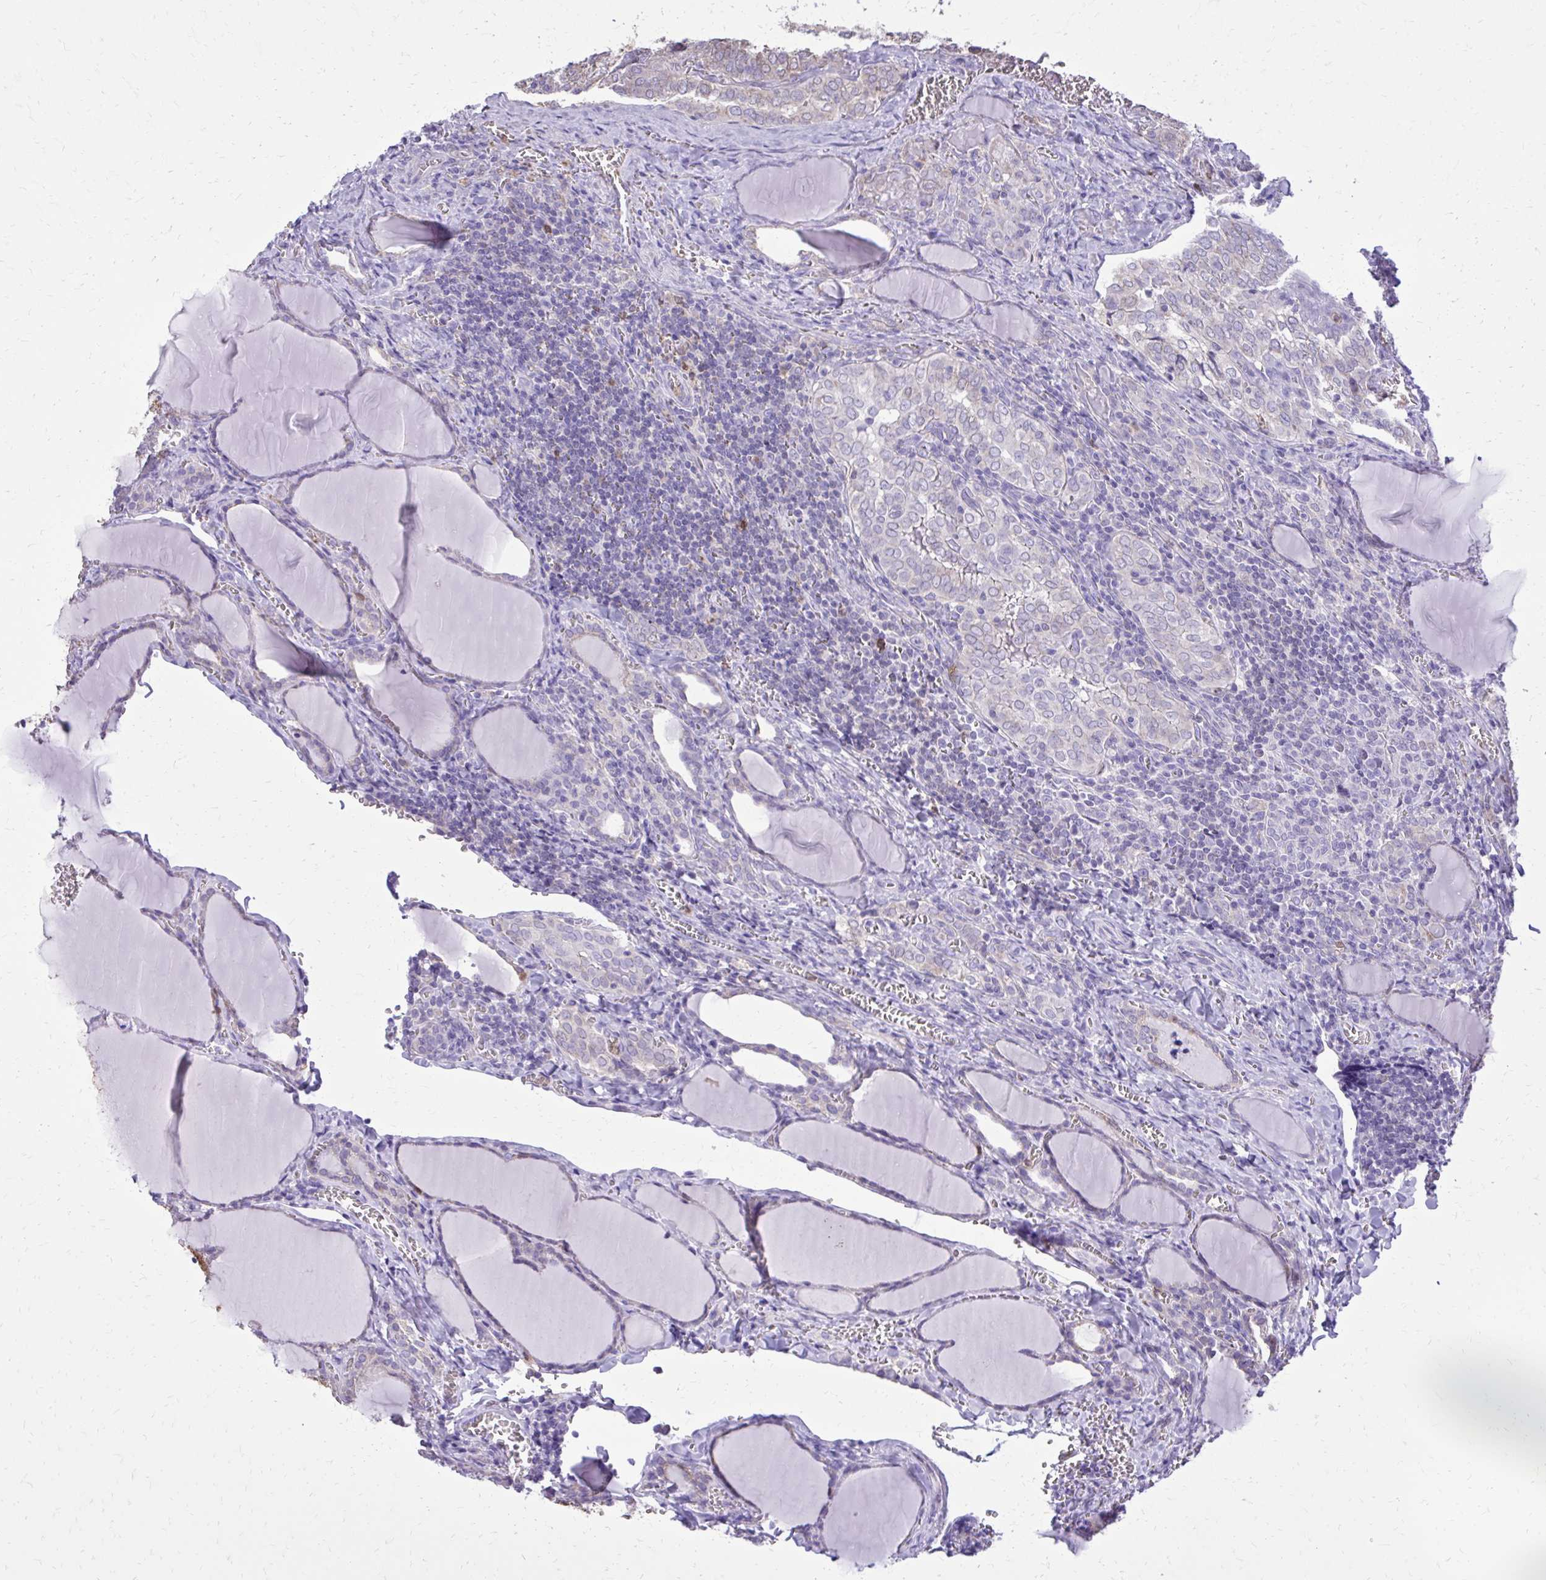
{"staining": {"intensity": "negative", "quantity": "none", "location": "none"}, "tissue": "thyroid cancer", "cell_type": "Tumor cells", "image_type": "cancer", "snomed": [{"axis": "morphology", "description": "Papillary adenocarcinoma, NOS"}, {"axis": "topography", "description": "Thyroid gland"}], "caption": "Protein analysis of thyroid cancer demonstrates no significant staining in tumor cells.", "gene": "CAT", "patient": {"sex": "female", "age": 30}}